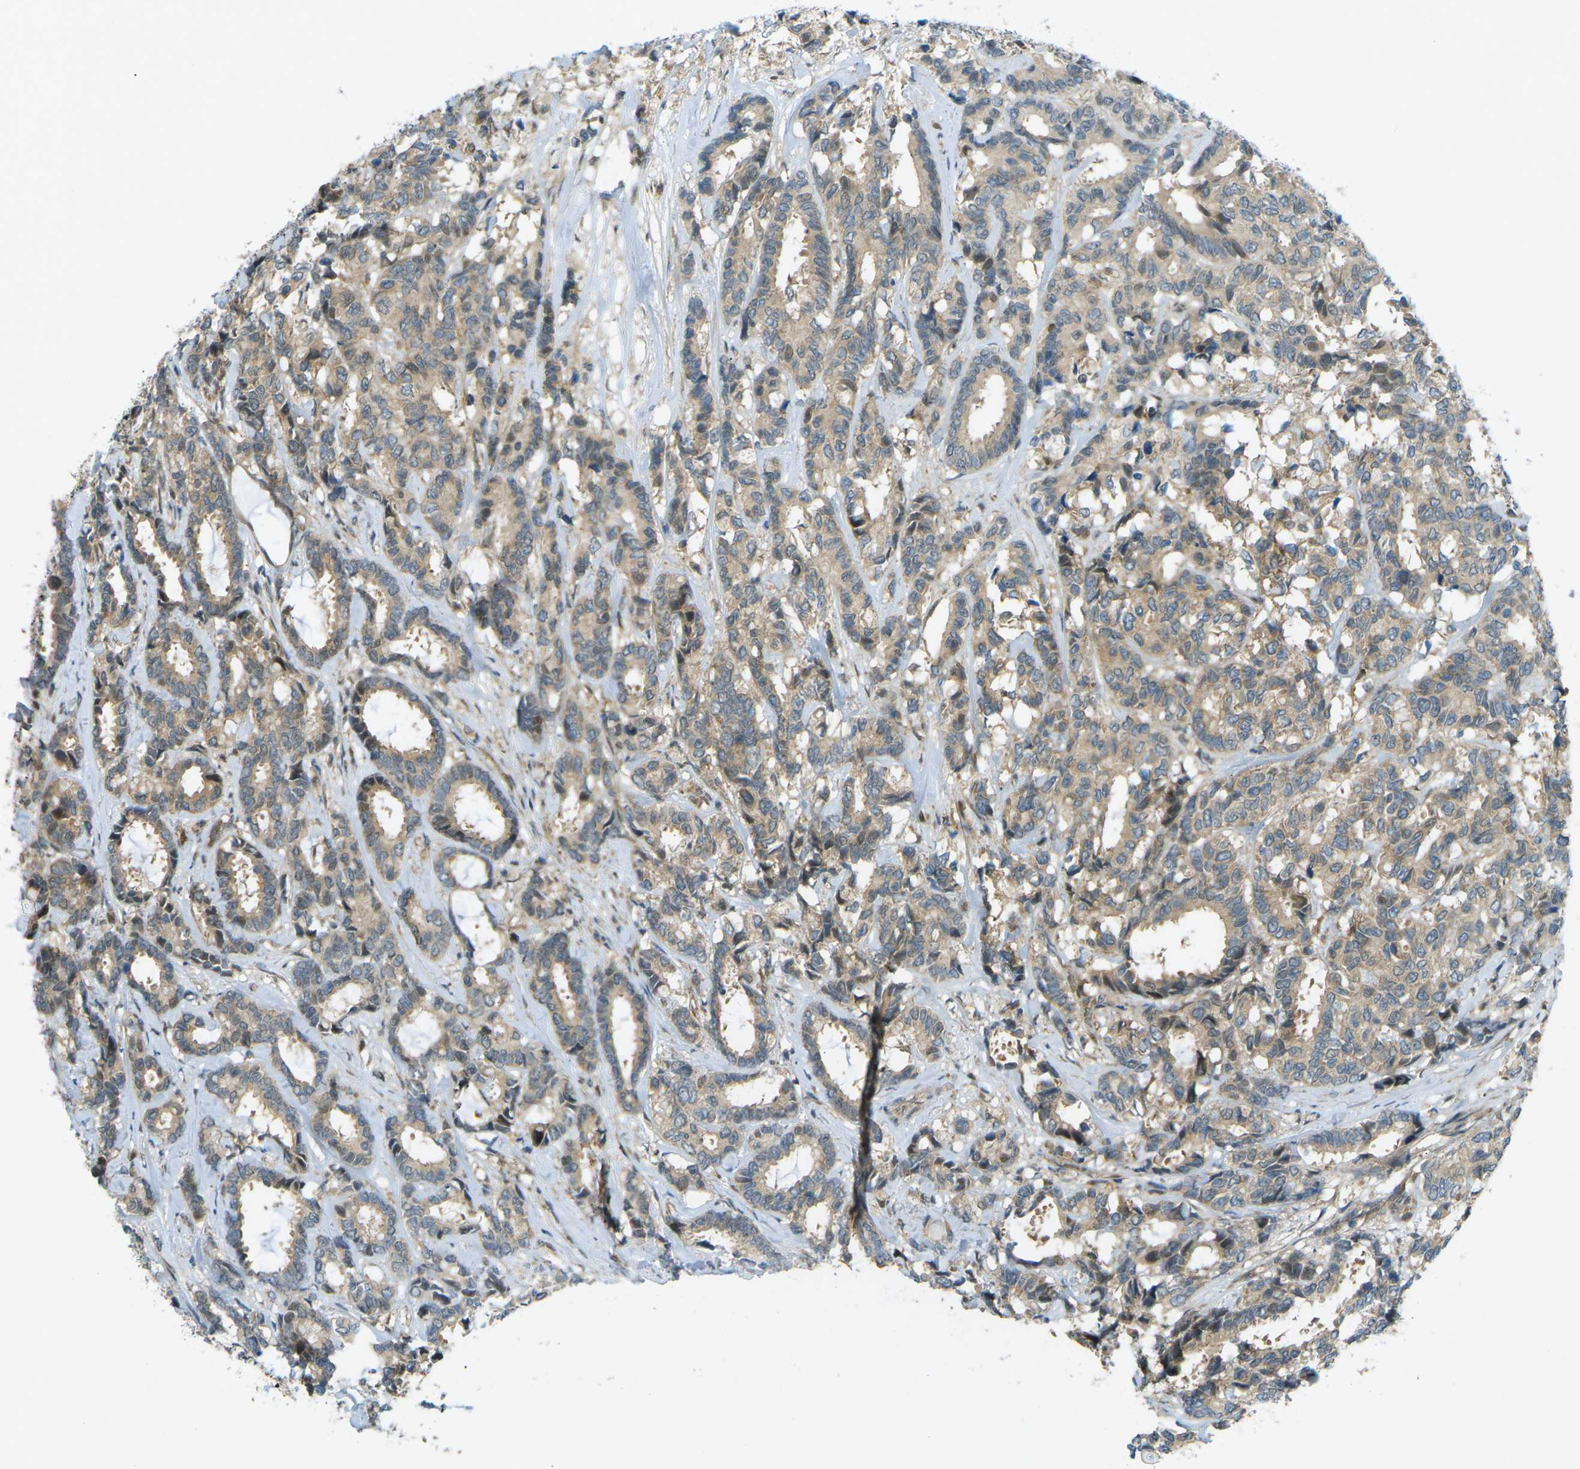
{"staining": {"intensity": "moderate", "quantity": ">75%", "location": "cytoplasmic/membranous"}, "tissue": "breast cancer", "cell_type": "Tumor cells", "image_type": "cancer", "snomed": [{"axis": "morphology", "description": "Duct carcinoma"}, {"axis": "topography", "description": "Breast"}], "caption": "Protein staining by IHC shows moderate cytoplasmic/membranous positivity in about >75% of tumor cells in intraductal carcinoma (breast). The staining is performed using DAB brown chromogen to label protein expression. The nuclei are counter-stained blue using hematoxylin.", "gene": "CCDC186", "patient": {"sex": "female", "age": 87}}